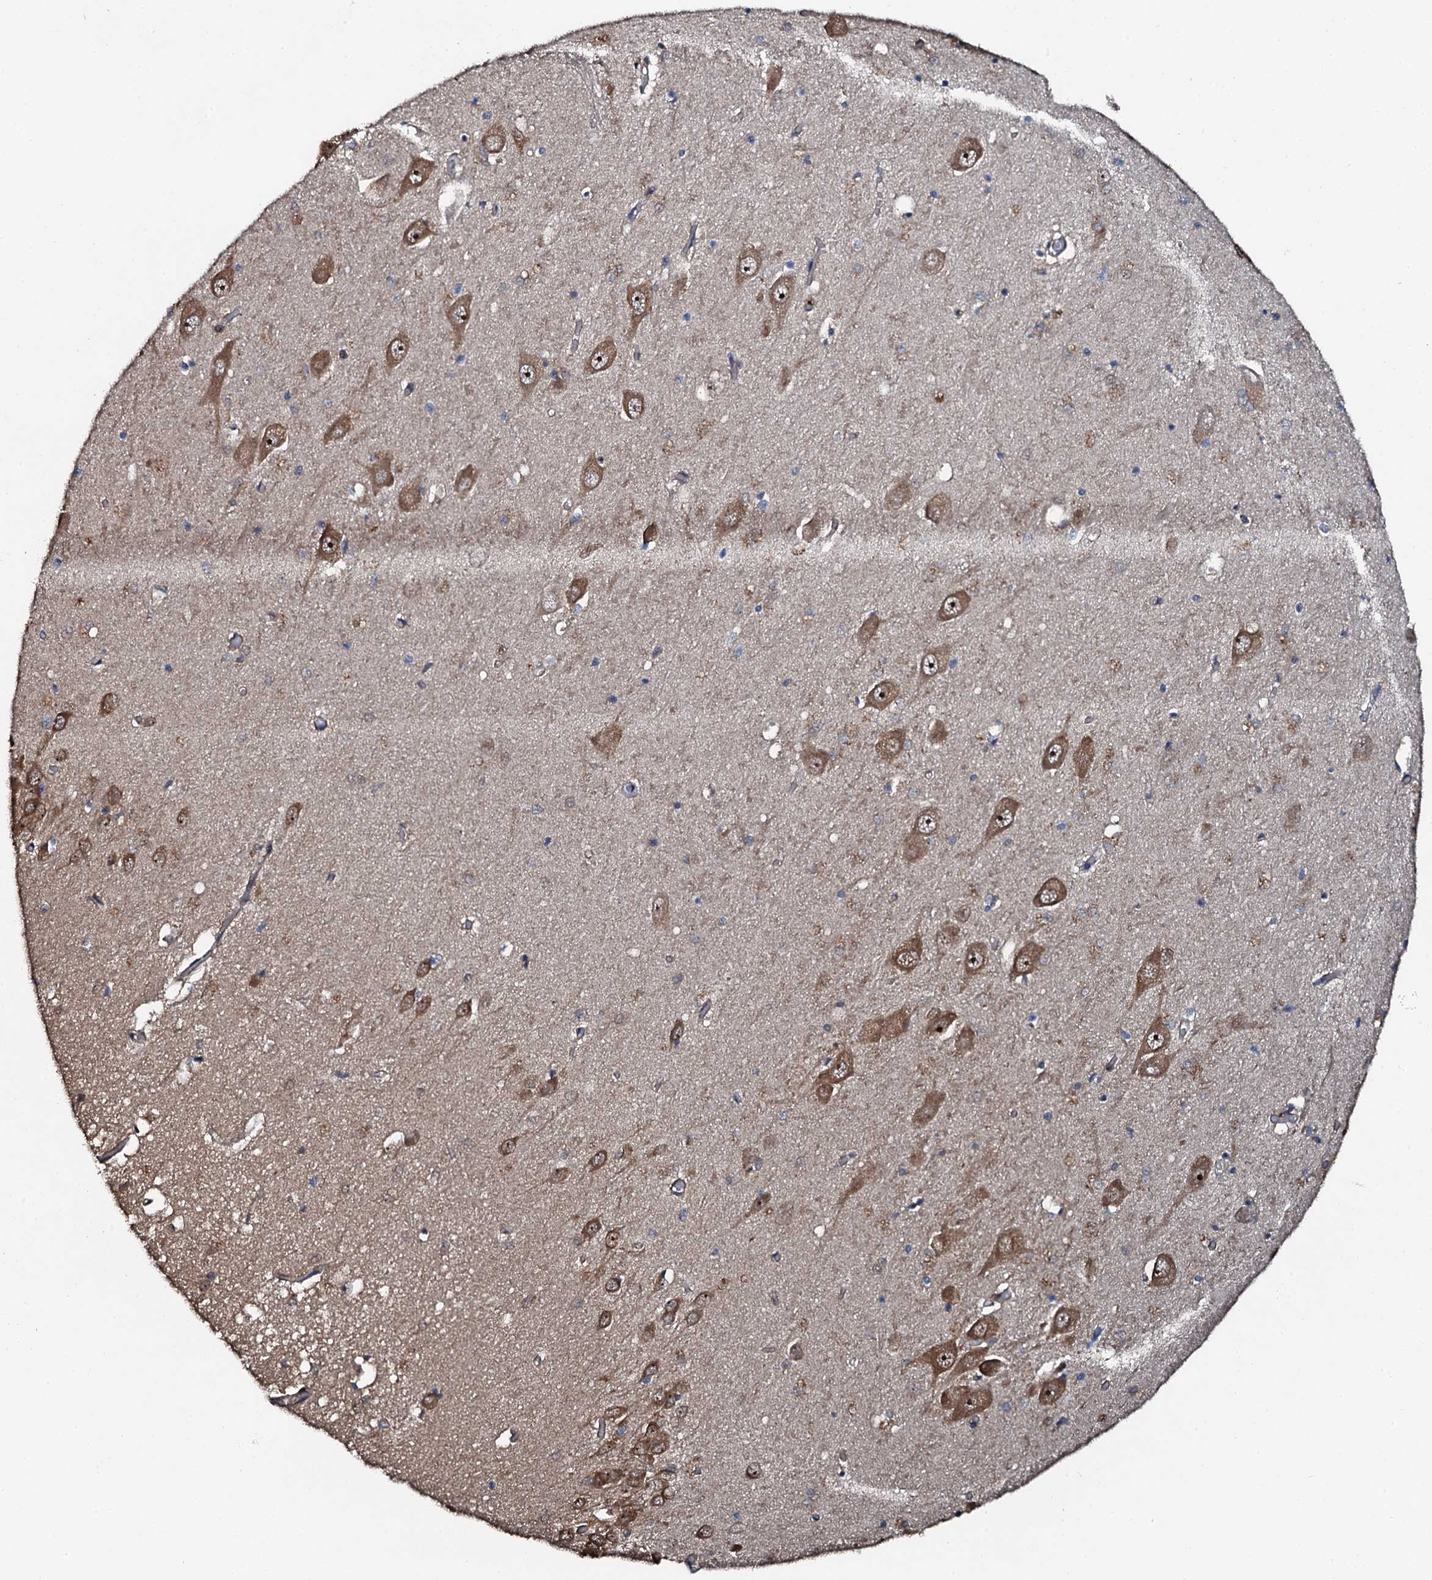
{"staining": {"intensity": "weak", "quantity": "<25%", "location": "cytoplasmic/membranous"}, "tissue": "hippocampus", "cell_type": "Glial cells", "image_type": "normal", "snomed": [{"axis": "morphology", "description": "Normal tissue, NOS"}, {"axis": "topography", "description": "Hippocampus"}], "caption": "High power microscopy histopathology image of an immunohistochemistry micrograph of benign hippocampus, revealing no significant expression in glial cells.", "gene": "FLYWCH1", "patient": {"sex": "male", "age": 70}}